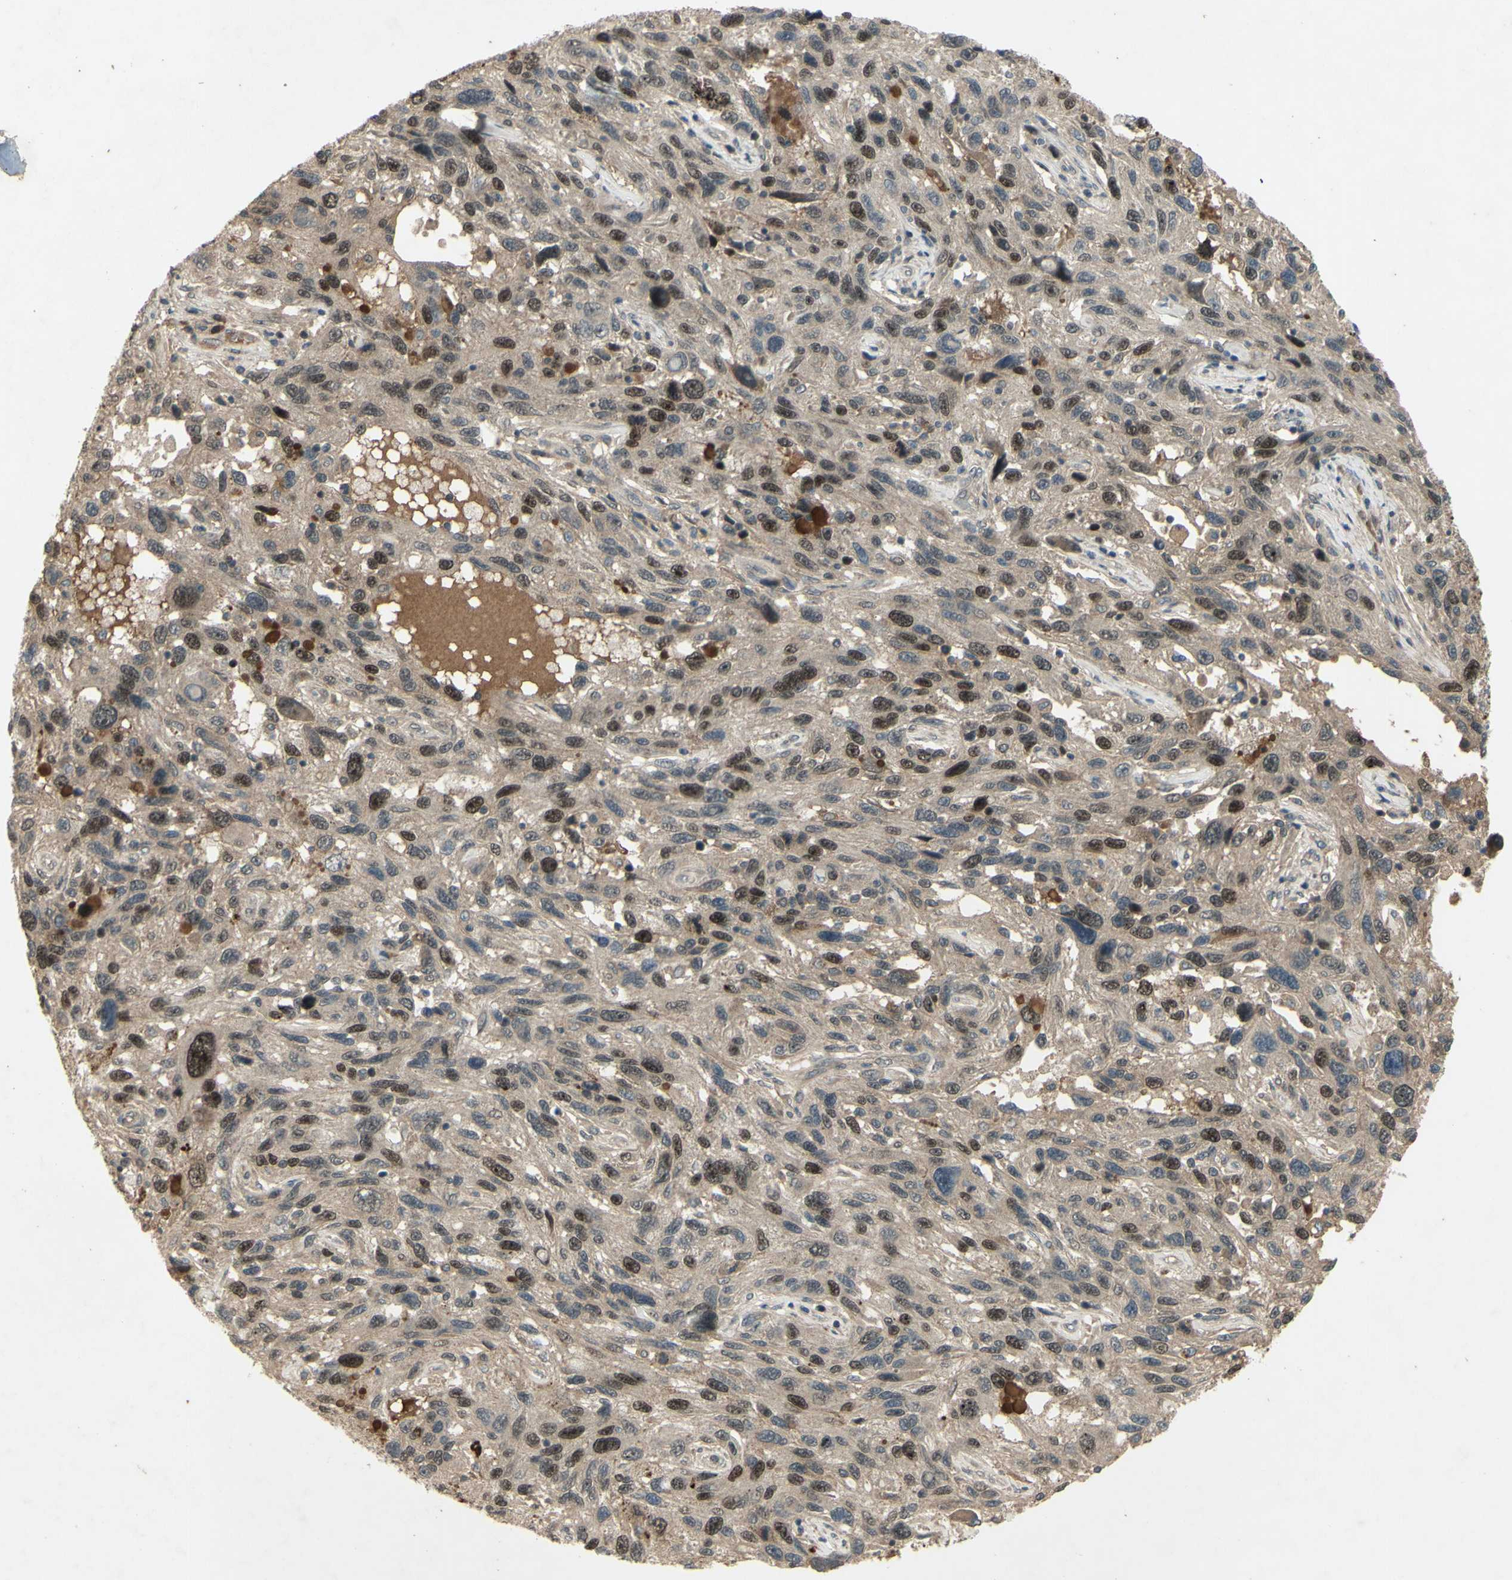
{"staining": {"intensity": "strong", "quantity": "<25%", "location": "nuclear"}, "tissue": "melanoma", "cell_type": "Tumor cells", "image_type": "cancer", "snomed": [{"axis": "morphology", "description": "Malignant melanoma, NOS"}, {"axis": "topography", "description": "Skin"}], "caption": "Immunohistochemistry of human melanoma demonstrates medium levels of strong nuclear staining in about <25% of tumor cells.", "gene": "RAD18", "patient": {"sex": "male", "age": 53}}